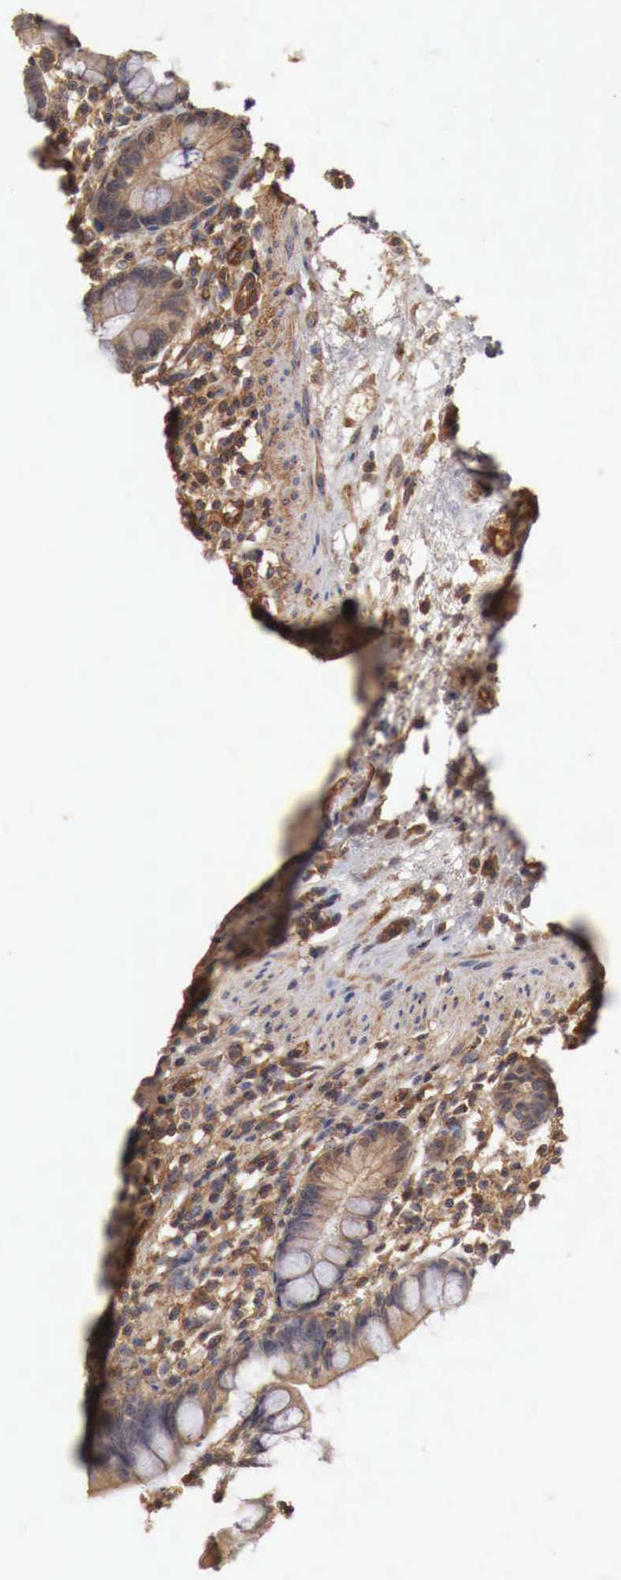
{"staining": {"intensity": "moderate", "quantity": ">75%", "location": "cytoplasmic/membranous"}, "tissue": "small intestine", "cell_type": "Glandular cells", "image_type": "normal", "snomed": [{"axis": "morphology", "description": "Normal tissue, NOS"}, {"axis": "topography", "description": "Small intestine"}], "caption": "Immunohistochemical staining of normal human small intestine demonstrates >75% levels of moderate cytoplasmic/membranous protein positivity in about >75% of glandular cells.", "gene": "ARMCX4", "patient": {"sex": "female", "age": 51}}